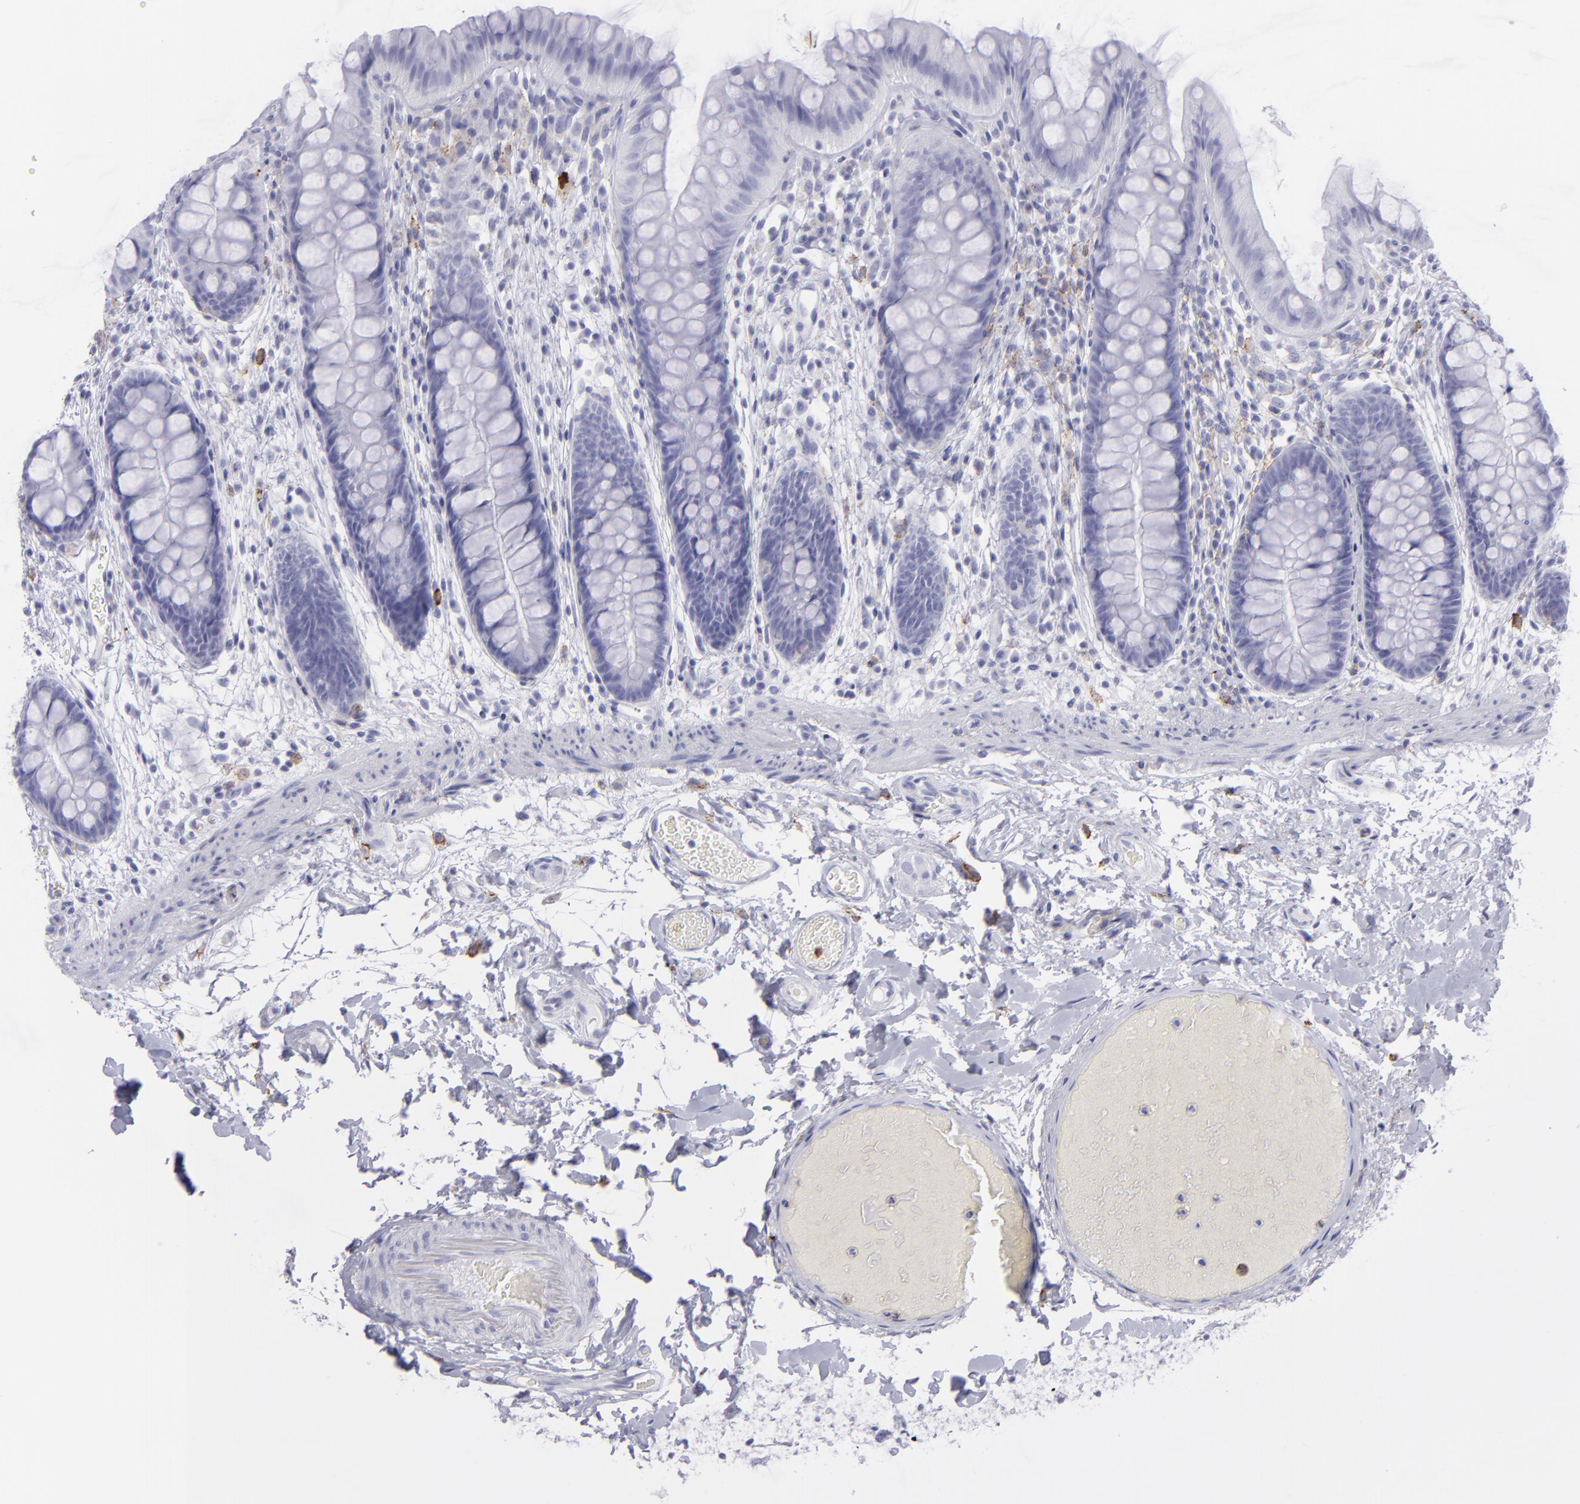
{"staining": {"intensity": "negative", "quantity": "none", "location": "none"}, "tissue": "colon", "cell_type": "Endothelial cells", "image_type": "normal", "snomed": [{"axis": "morphology", "description": "Normal tissue, NOS"}, {"axis": "topography", "description": "Smooth muscle"}, {"axis": "topography", "description": "Colon"}], "caption": "Human colon stained for a protein using immunohistochemistry displays no expression in endothelial cells.", "gene": "SELPLG", "patient": {"sex": "male", "age": 67}}